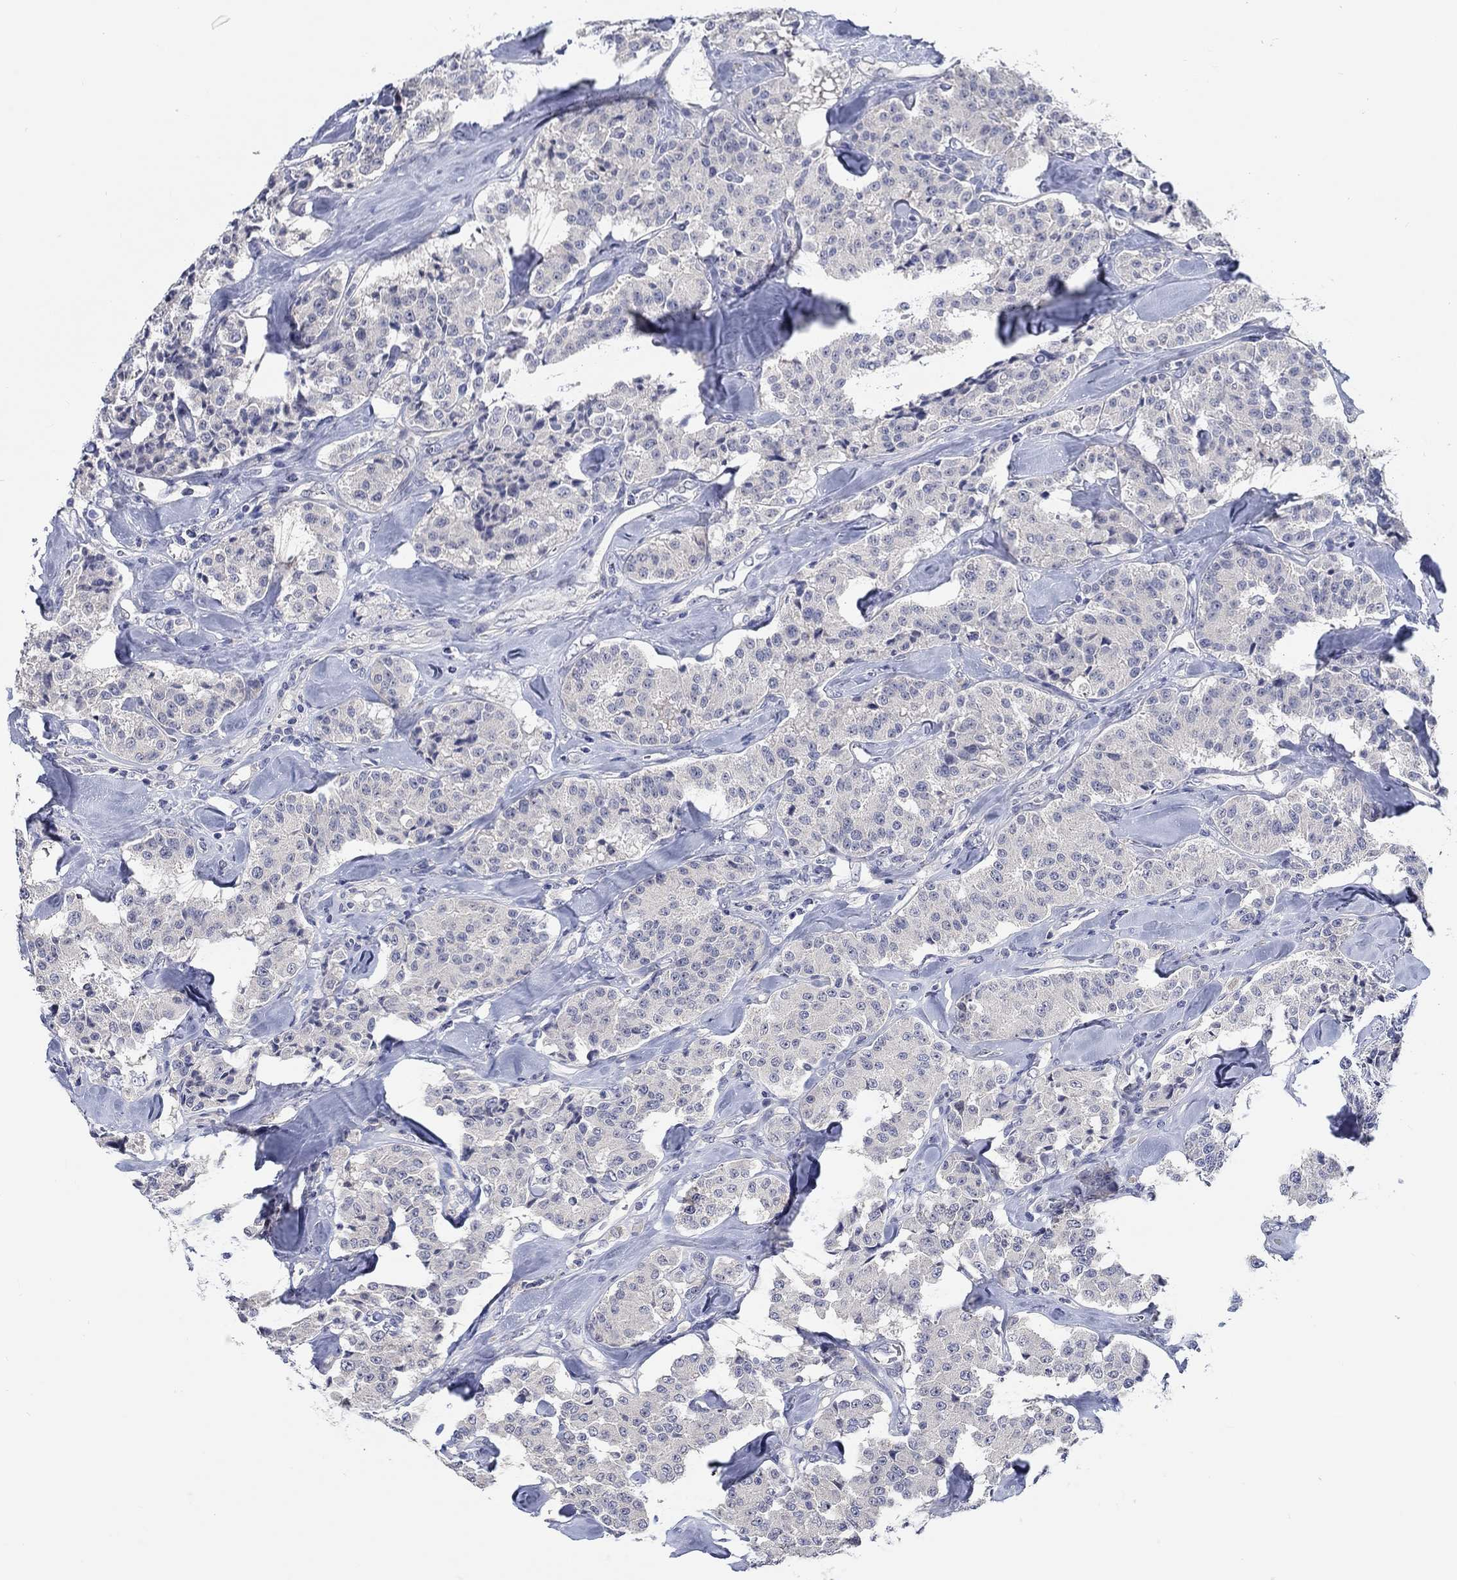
{"staining": {"intensity": "negative", "quantity": "none", "location": "none"}, "tissue": "carcinoid", "cell_type": "Tumor cells", "image_type": "cancer", "snomed": [{"axis": "morphology", "description": "Carcinoid, malignant, NOS"}, {"axis": "topography", "description": "Pancreas"}], "caption": "Immunohistochemical staining of carcinoid (malignant) reveals no significant positivity in tumor cells.", "gene": "SMIM18", "patient": {"sex": "male", "age": 41}}